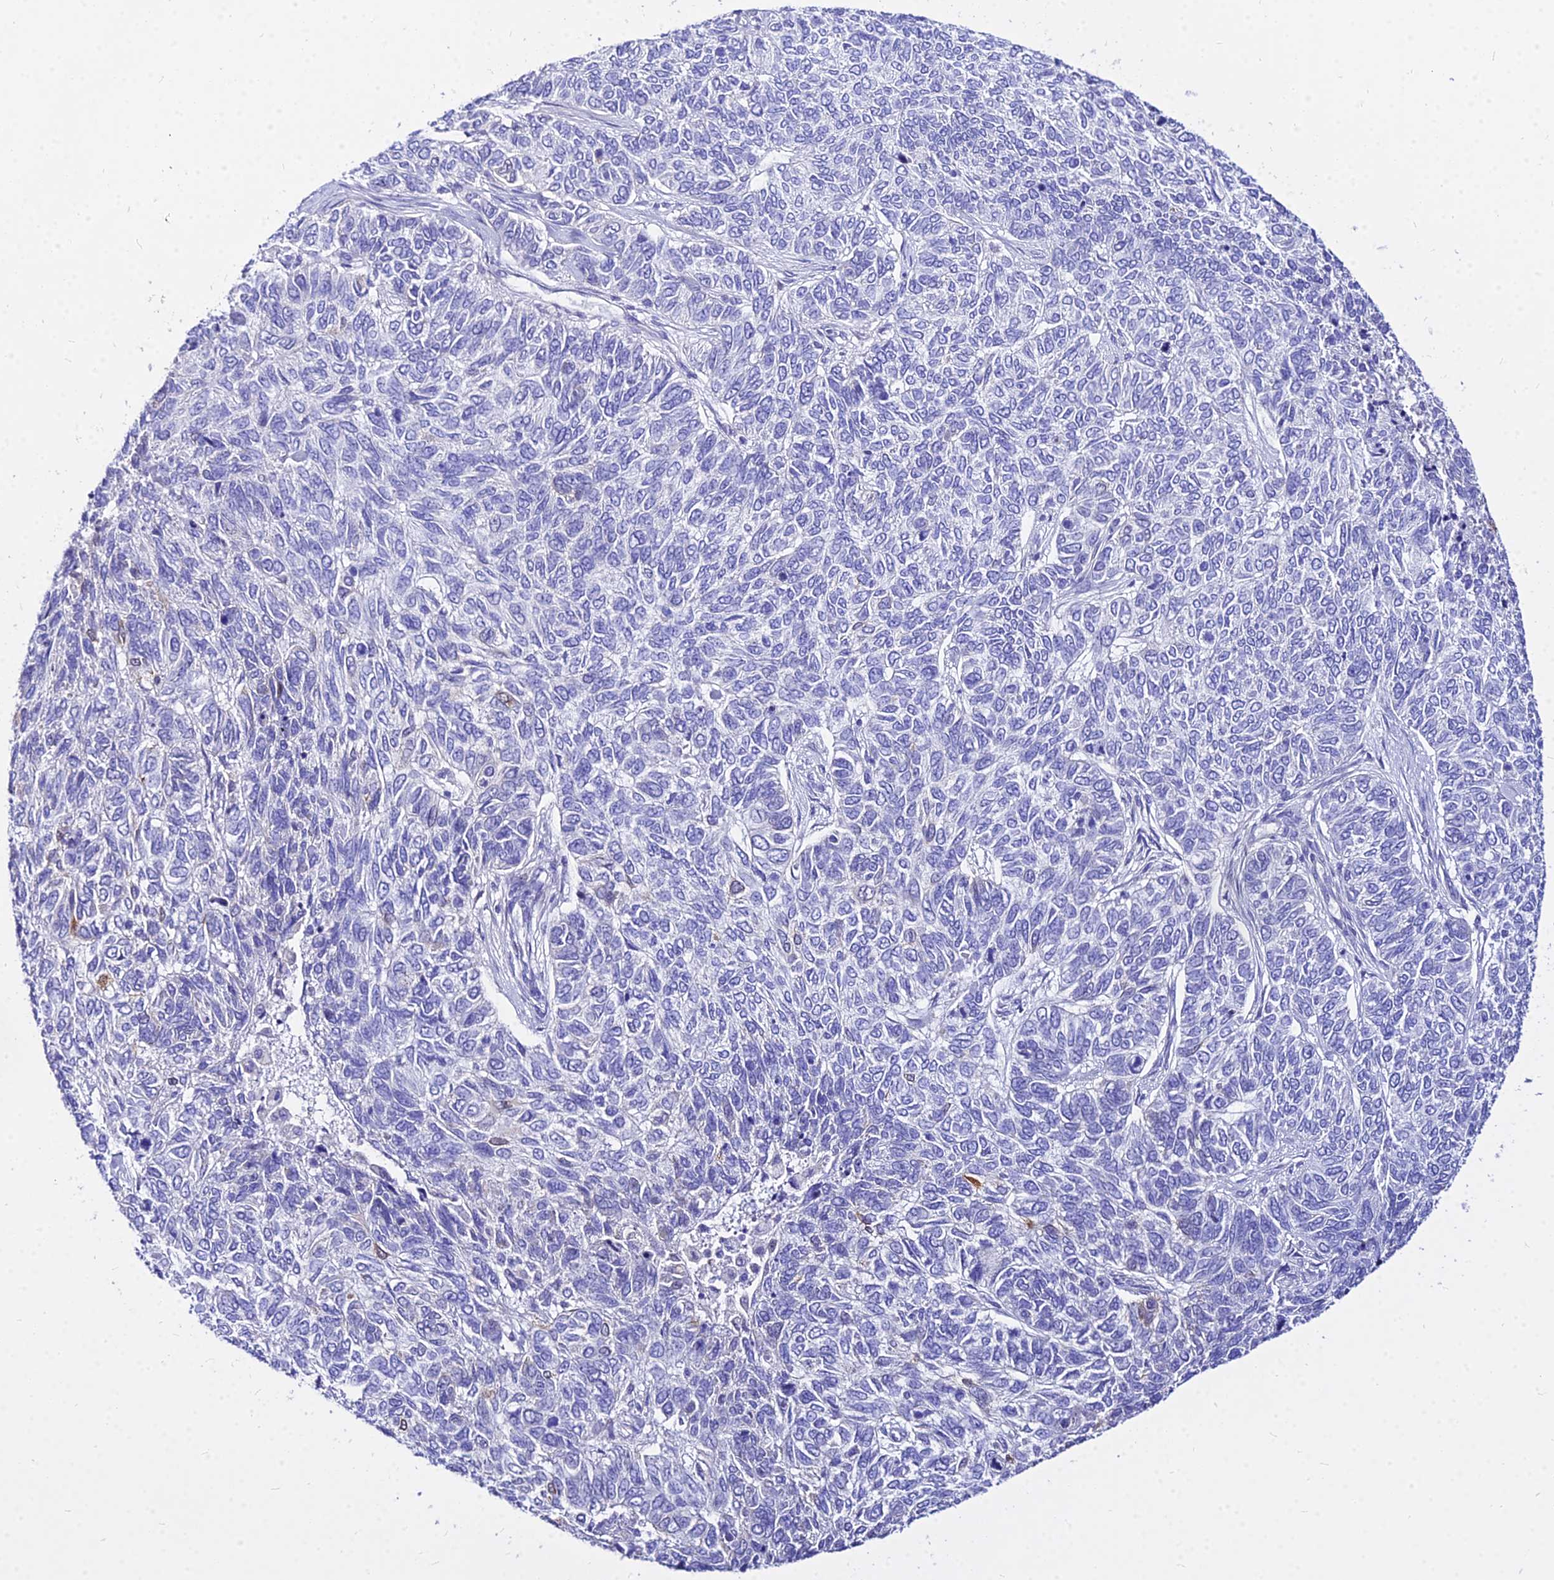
{"staining": {"intensity": "moderate", "quantity": "<25%", "location": "cytoplasmic/membranous,nuclear"}, "tissue": "skin cancer", "cell_type": "Tumor cells", "image_type": "cancer", "snomed": [{"axis": "morphology", "description": "Basal cell carcinoma"}, {"axis": "topography", "description": "Skin"}], "caption": "Immunohistochemistry (IHC) of human skin cancer displays low levels of moderate cytoplasmic/membranous and nuclear positivity in about <25% of tumor cells. The protein of interest is stained brown, and the nuclei are stained in blue (DAB IHC with brightfield microscopy, high magnification).", "gene": "CARD18", "patient": {"sex": "female", "age": 65}}